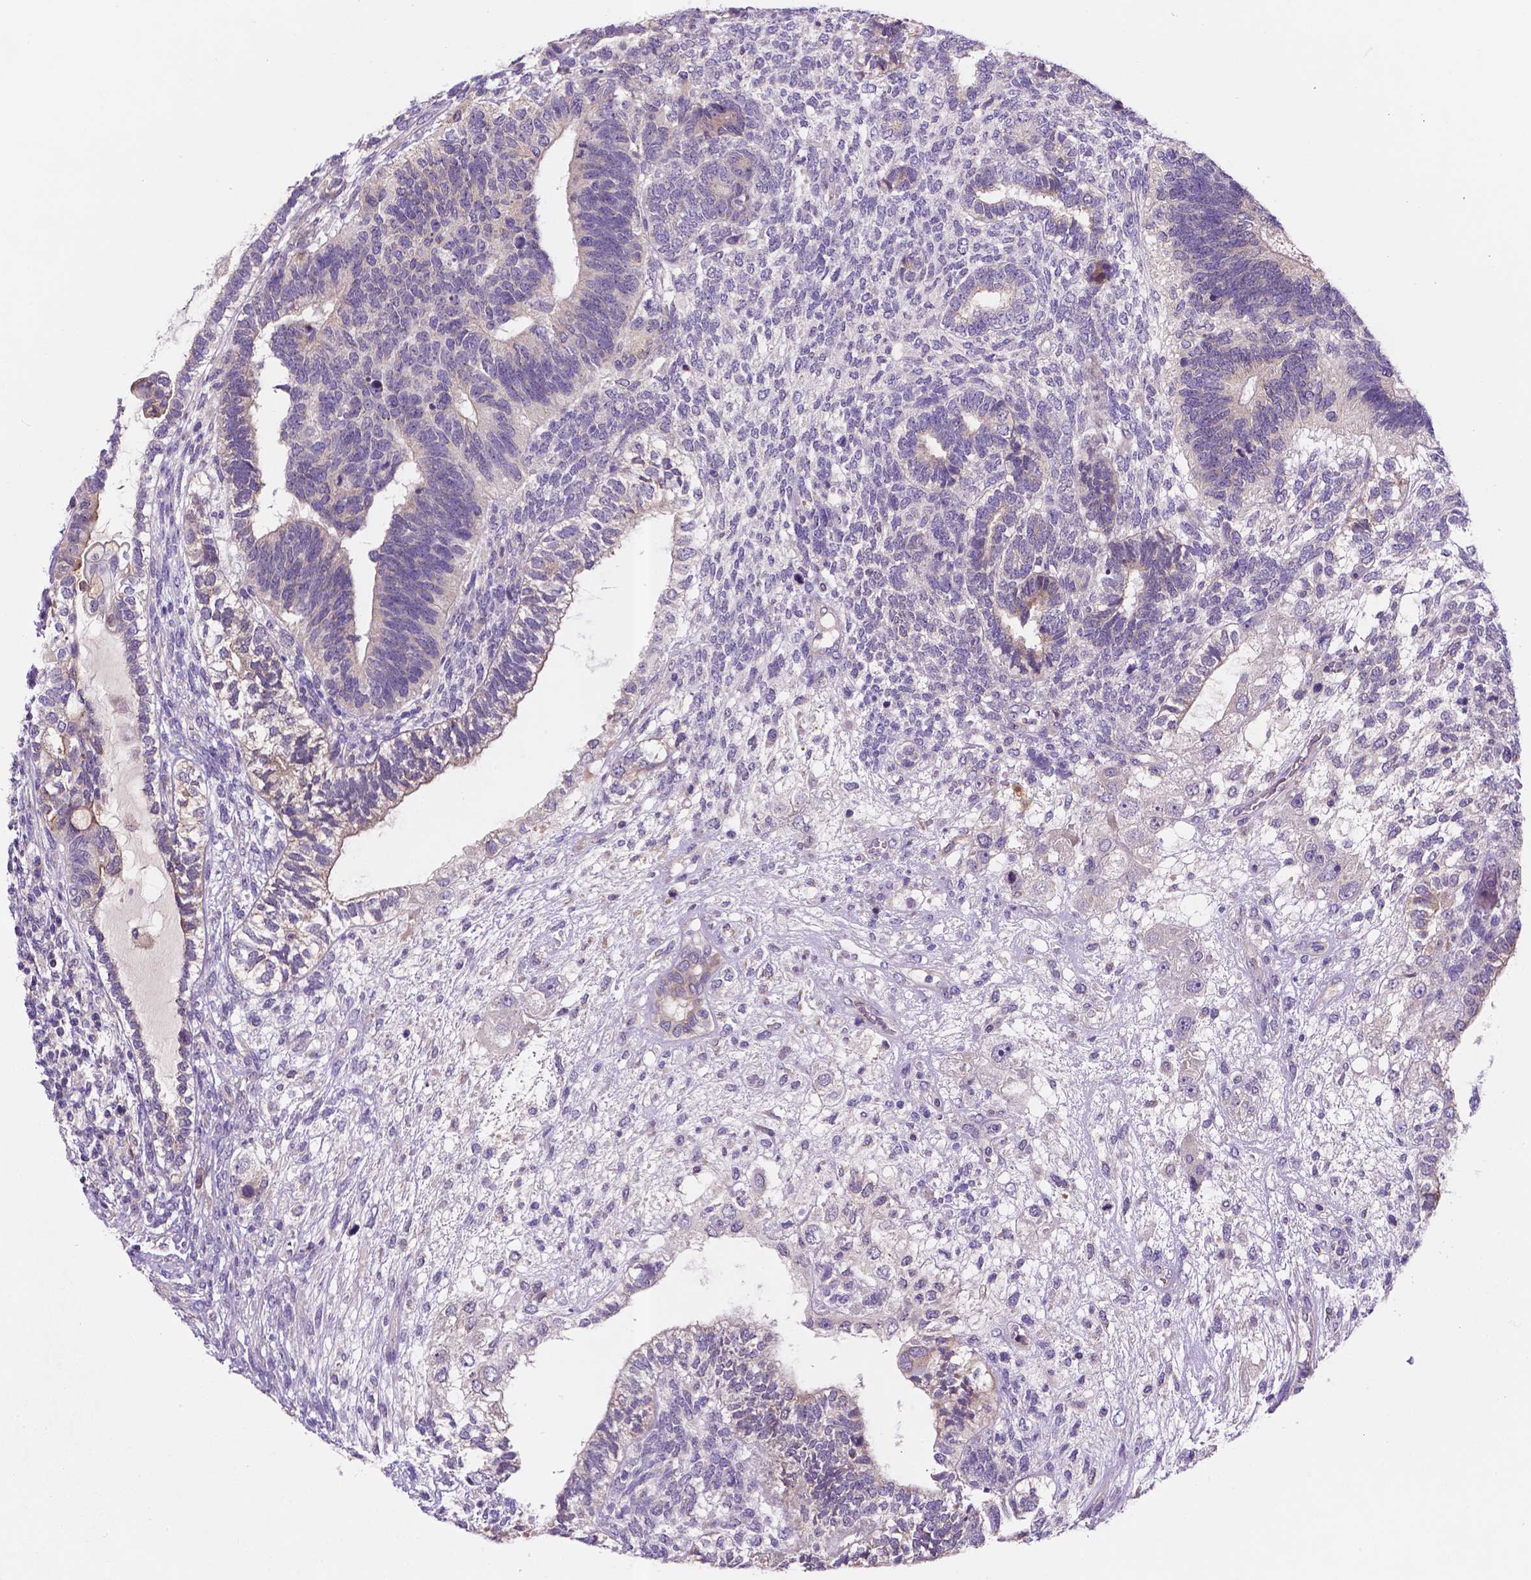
{"staining": {"intensity": "negative", "quantity": "none", "location": "none"}, "tissue": "testis cancer", "cell_type": "Tumor cells", "image_type": "cancer", "snomed": [{"axis": "morphology", "description": "Seminoma, NOS"}, {"axis": "morphology", "description": "Carcinoma, Embryonal, NOS"}, {"axis": "topography", "description": "Testis"}], "caption": "High magnification brightfield microscopy of testis embryonal carcinoma stained with DAB (3,3'-diaminobenzidine) (brown) and counterstained with hematoxylin (blue): tumor cells show no significant staining.", "gene": "TM4SF20", "patient": {"sex": "male", "age": 41}}